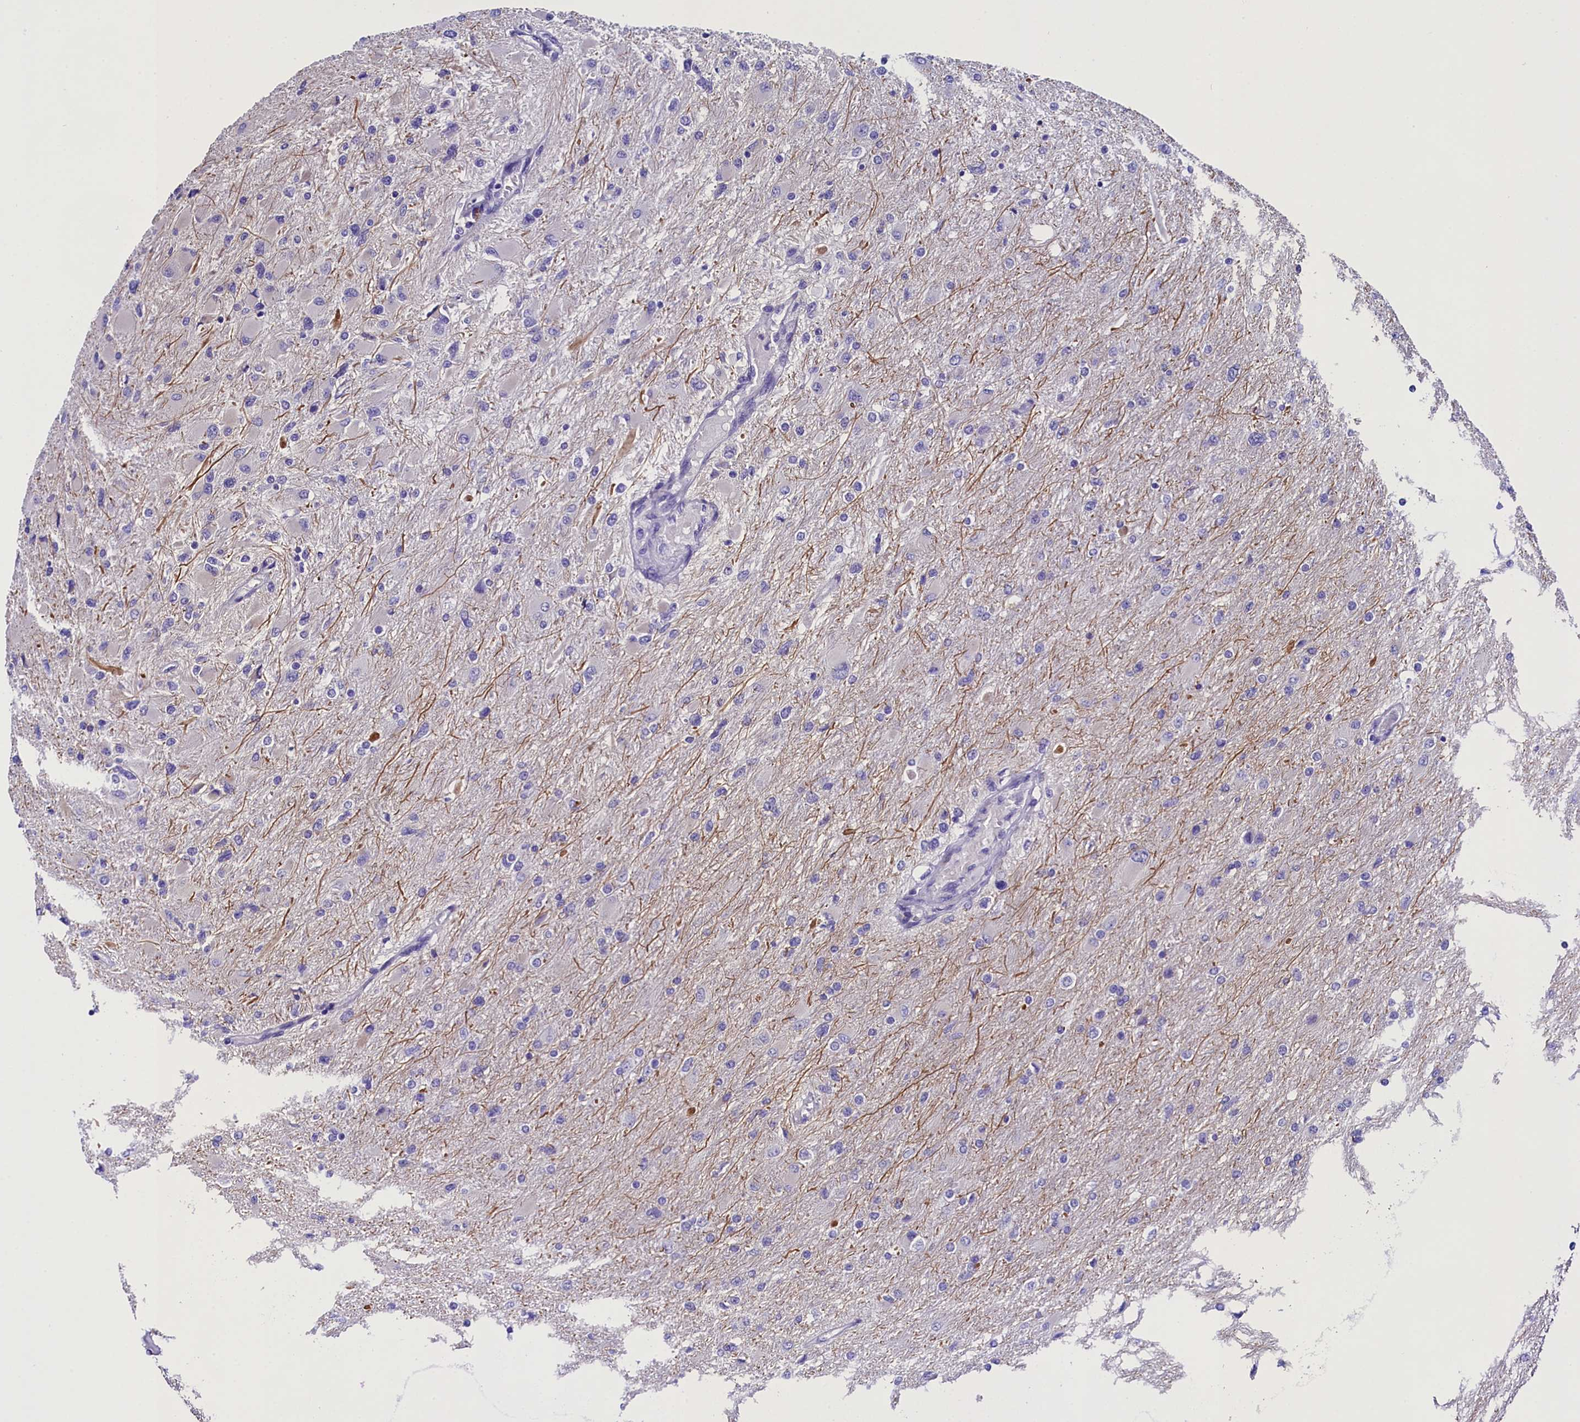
{"staining": {"intensity": "negative", "quantity": "none", "location": "none"}, "tissue": "glioma", "cell_type": "Tumor cells", "image_type": "cancer", "snomed": [{"axis": "morphology", "description": "Glioma, malignant, High grade"}, {"axis": "topography", "description": "Cerebral cortex"}], "caption": "Tumor cells show no significant protein staining in high-grade glioma (malignant).", "gene": "SOD3", "patient": {"sex": "female", "age": 36}}